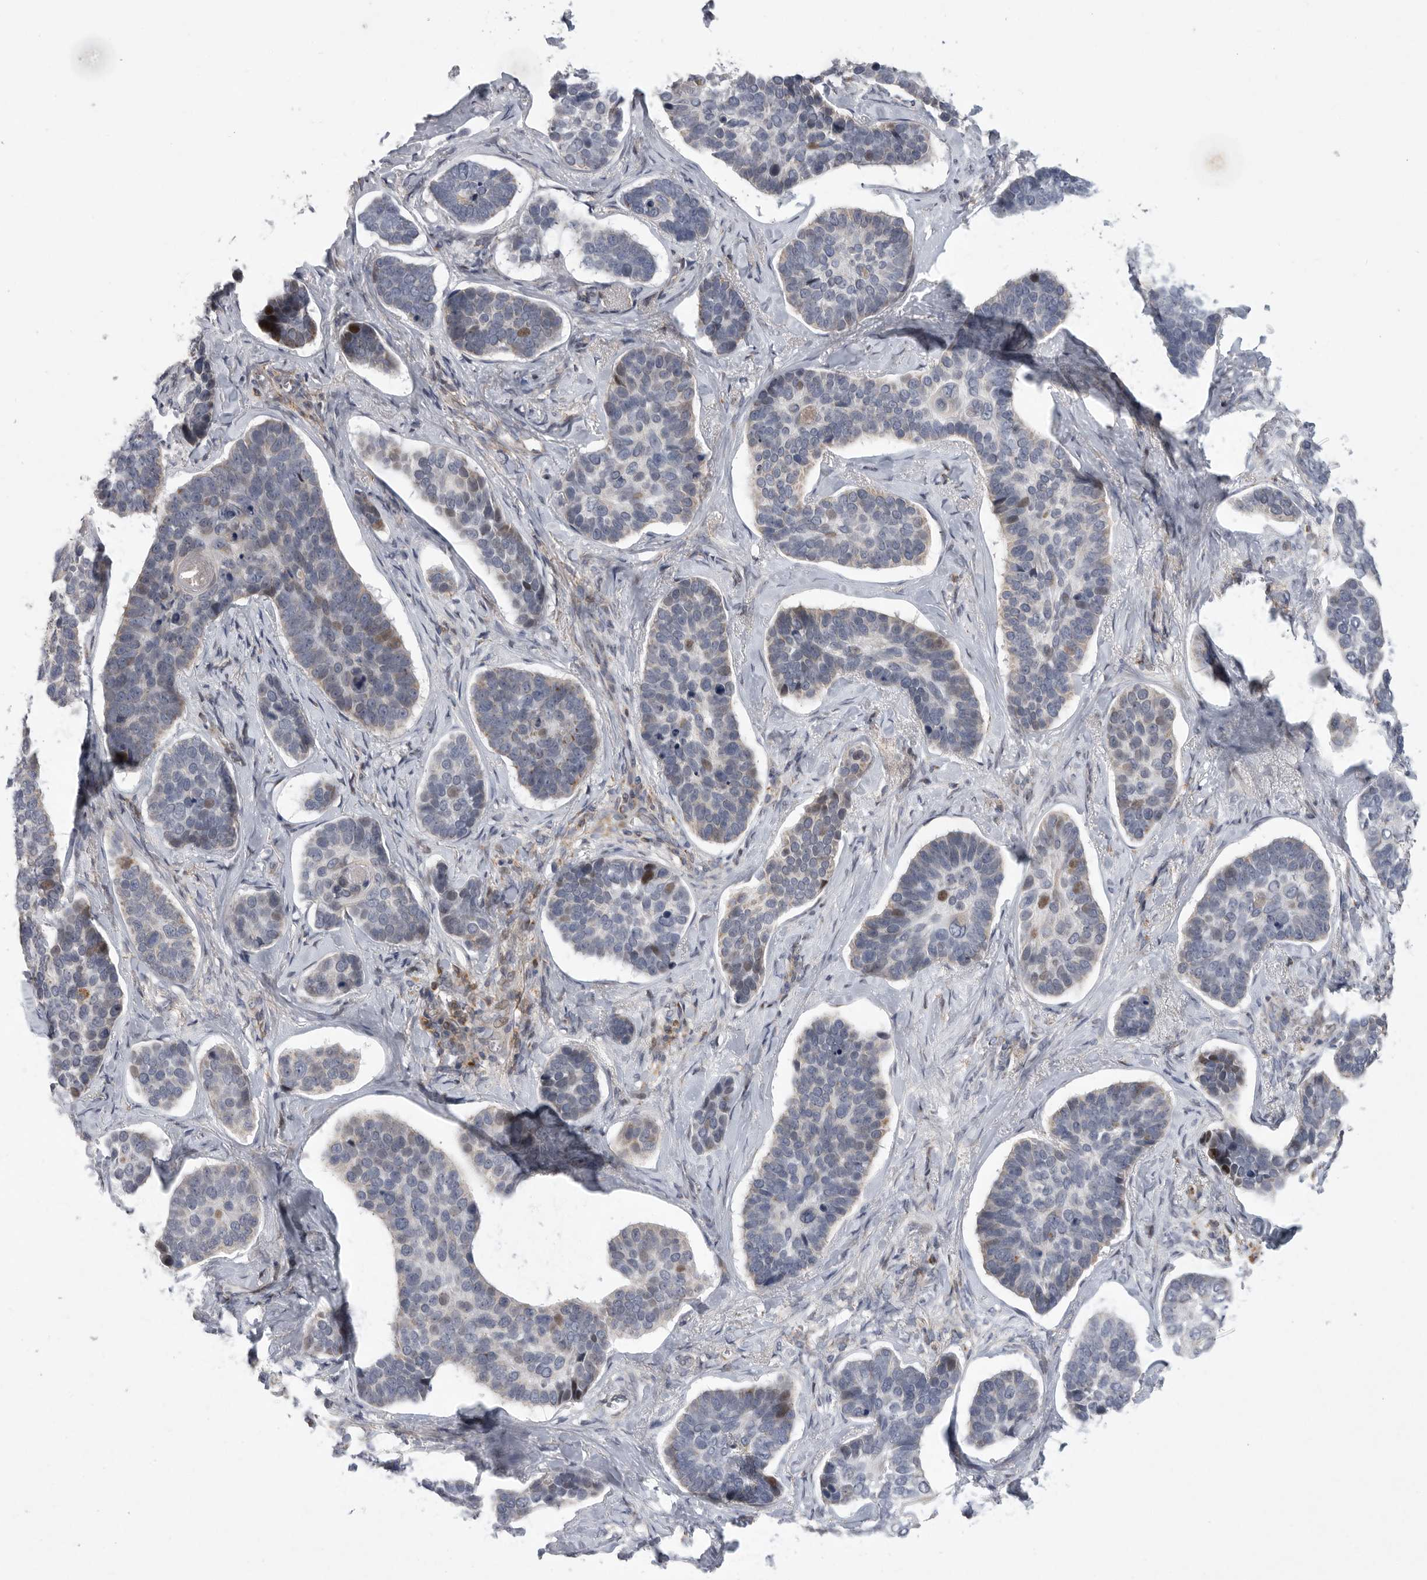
{"staining": {"intensity": "moderate", "quantity": "<25%", "location": "nuclear"}, "tissue": "skin cancer", "cell_type": "Tumor cells", "image_type": "cancer", "snomed": [{"axis": "morphology", "description": "Basal cell carcinoma"}, {"axis": "topography", "description": "Skin"}], "caption": "Immunohistochemistry (IHC) histopathology image of neoplastic tissue: human skin cancer (basal cell carcinoma) stained using IHC displays low levels of moderate protein expression localized specifically in the nuclear of tumor cells, appearing as a nuclear brown color.", "gene": "MPZL1", "patient": {"sex": "male", "age": 62}}